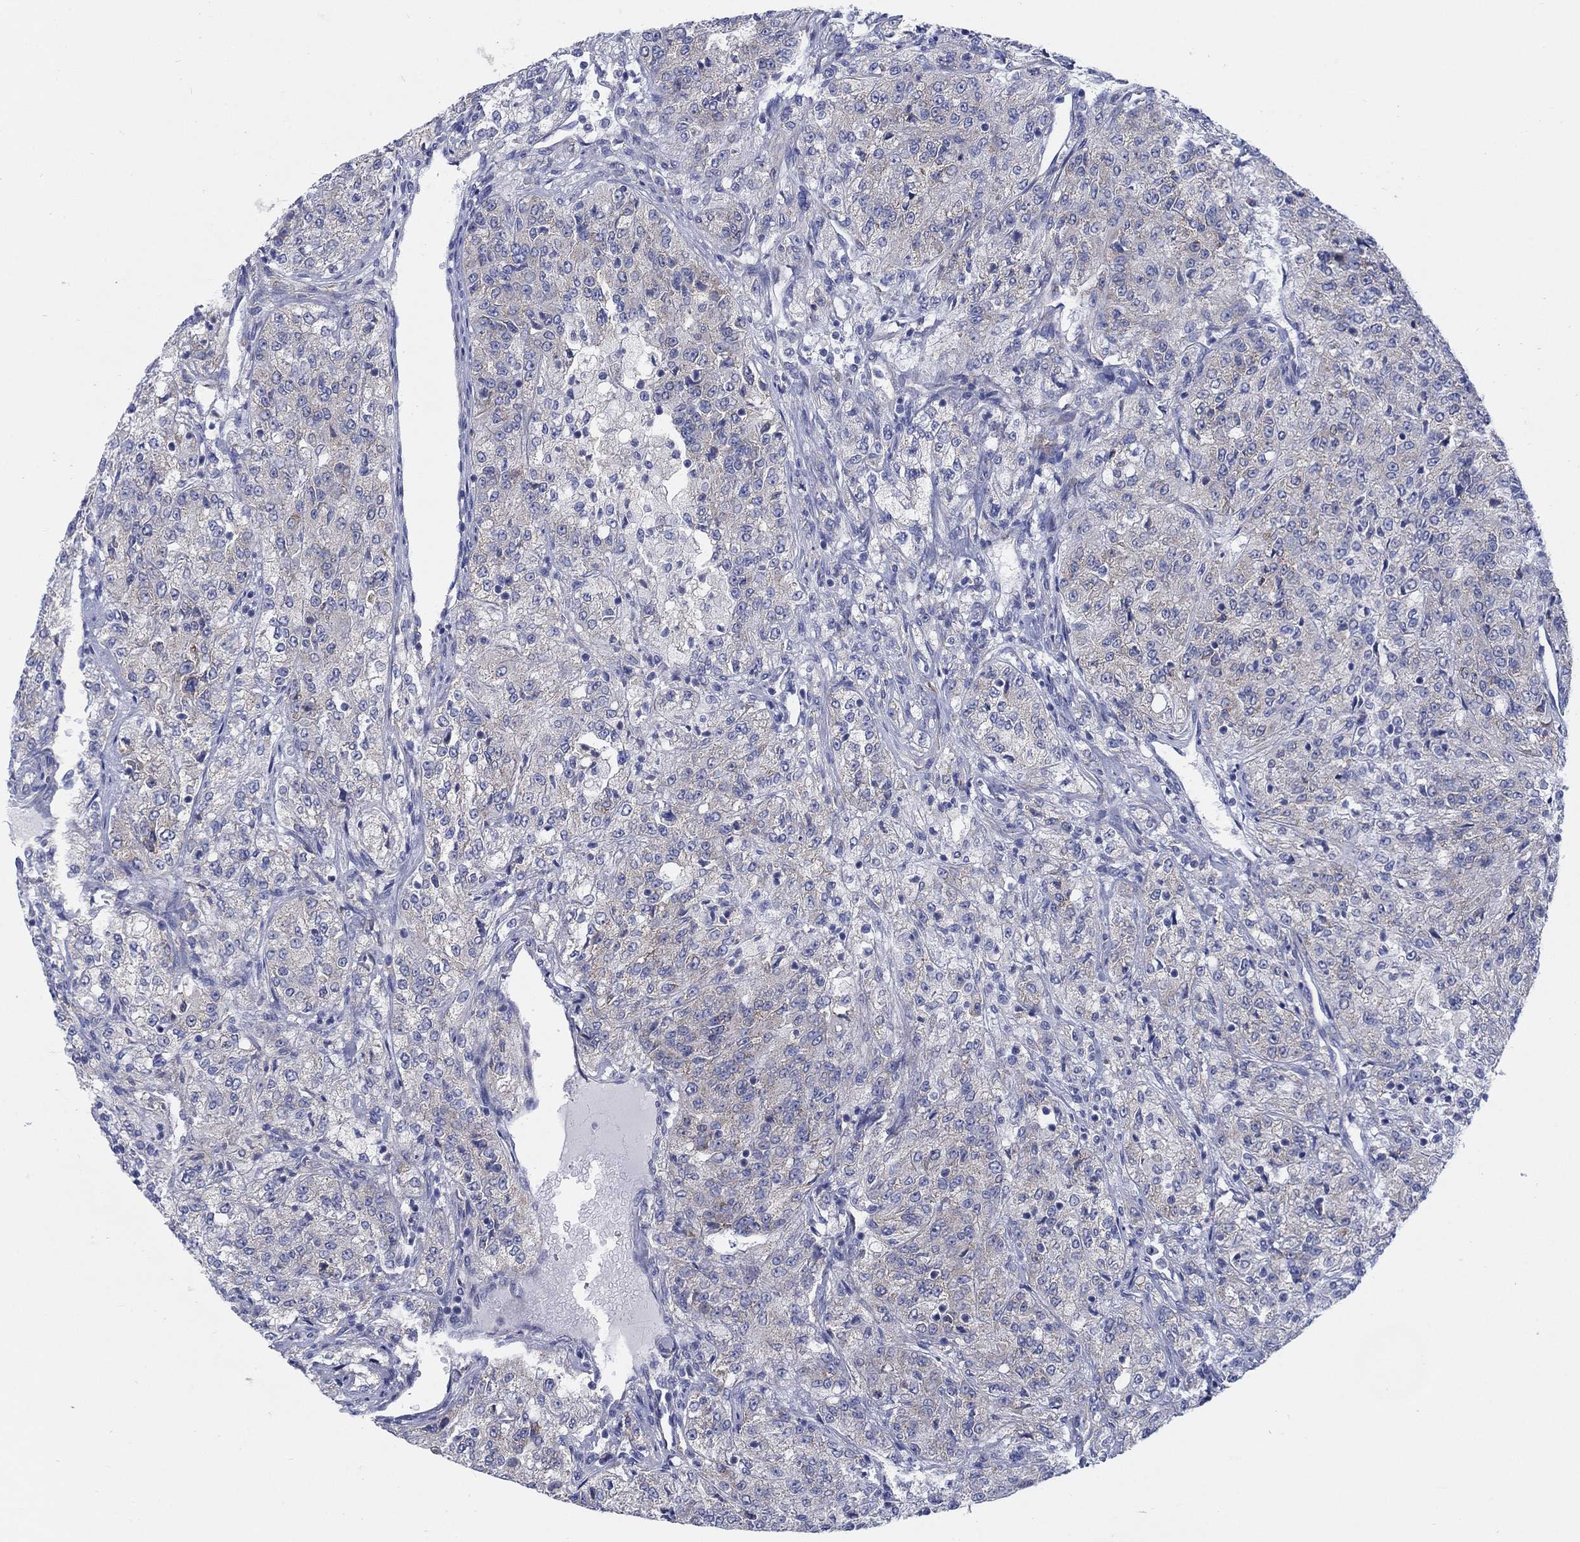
{"staining": {"intensity": "weak", "quantity": ">75%", "location": "cytoplasmic/membranous"}, "tissue": "renal cancer", "cell_type": "Tumor cells", "image_type": "cancer", "snomed": [{"axis": "morphology", "description": "Adenocarcinoma, NOS"}, {"axis": "topography", "description": "Kidney"}], "caption": "The photomicrograph exhibits immunohistochemical staining of renal adenocarcinoma. There is weak cytoplasmic/membranous expression is identified in approximately >75% of tumor cells.", "gene": "TMEM59", "patient": {"sex": "female", "age": 63}}